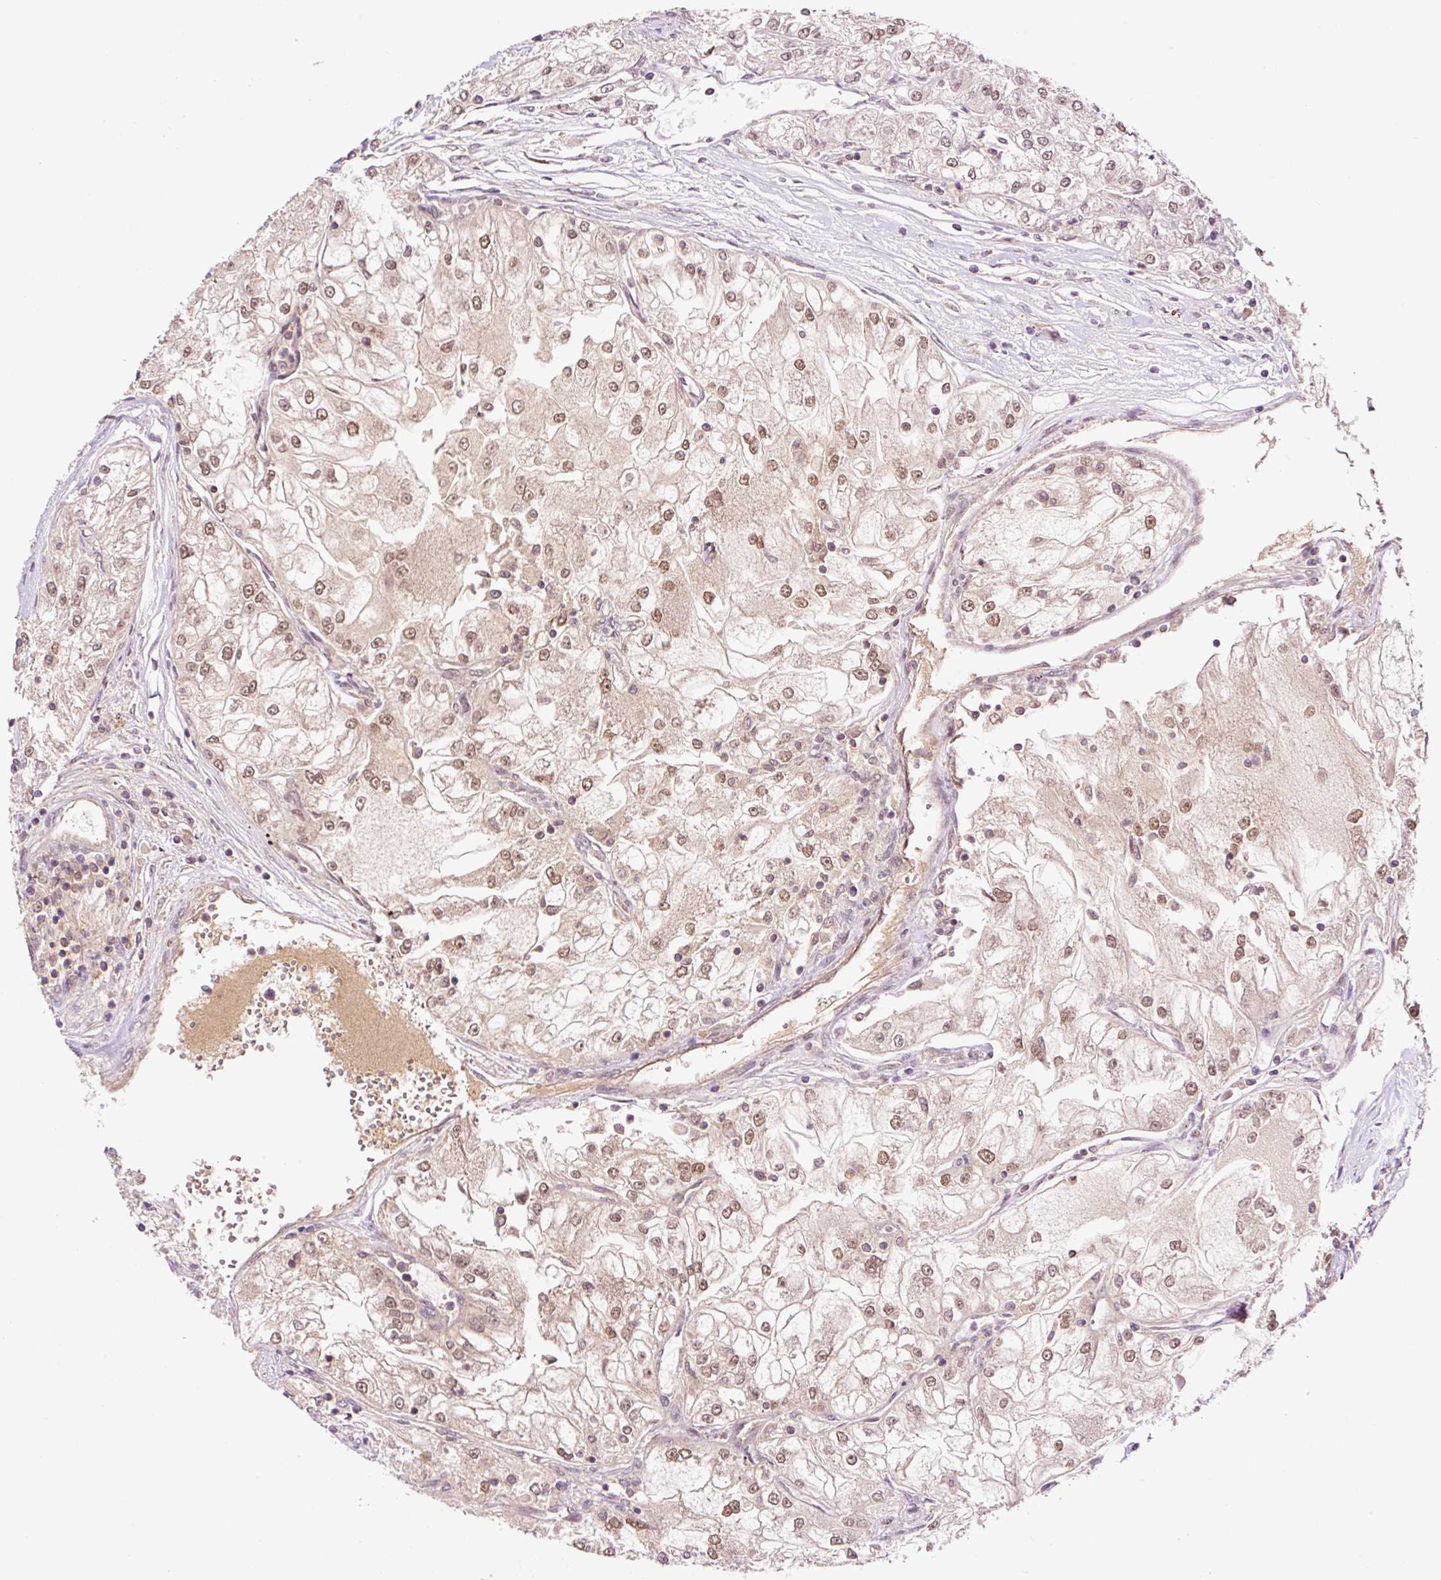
{"staining": {"intensity": "moderate", "quantity": ">75%", "location": "nuclear"}, "tissue": "renal cancer", "cell_type": "Tumor cells", "image_type": "cancer", "snomed": [{"axis": "morphology", "description": "Adenocarcinoma, NOS"}, {"axis": "topography", "description": "Kidney"}], "caption": "Renal cancer stained with a brown dye demonstrates moderate nuclear positive positivity in approximately >75% of tumor cells.", "gene": "DPPA4", "patient": {"sex": "female", "age": 72}}